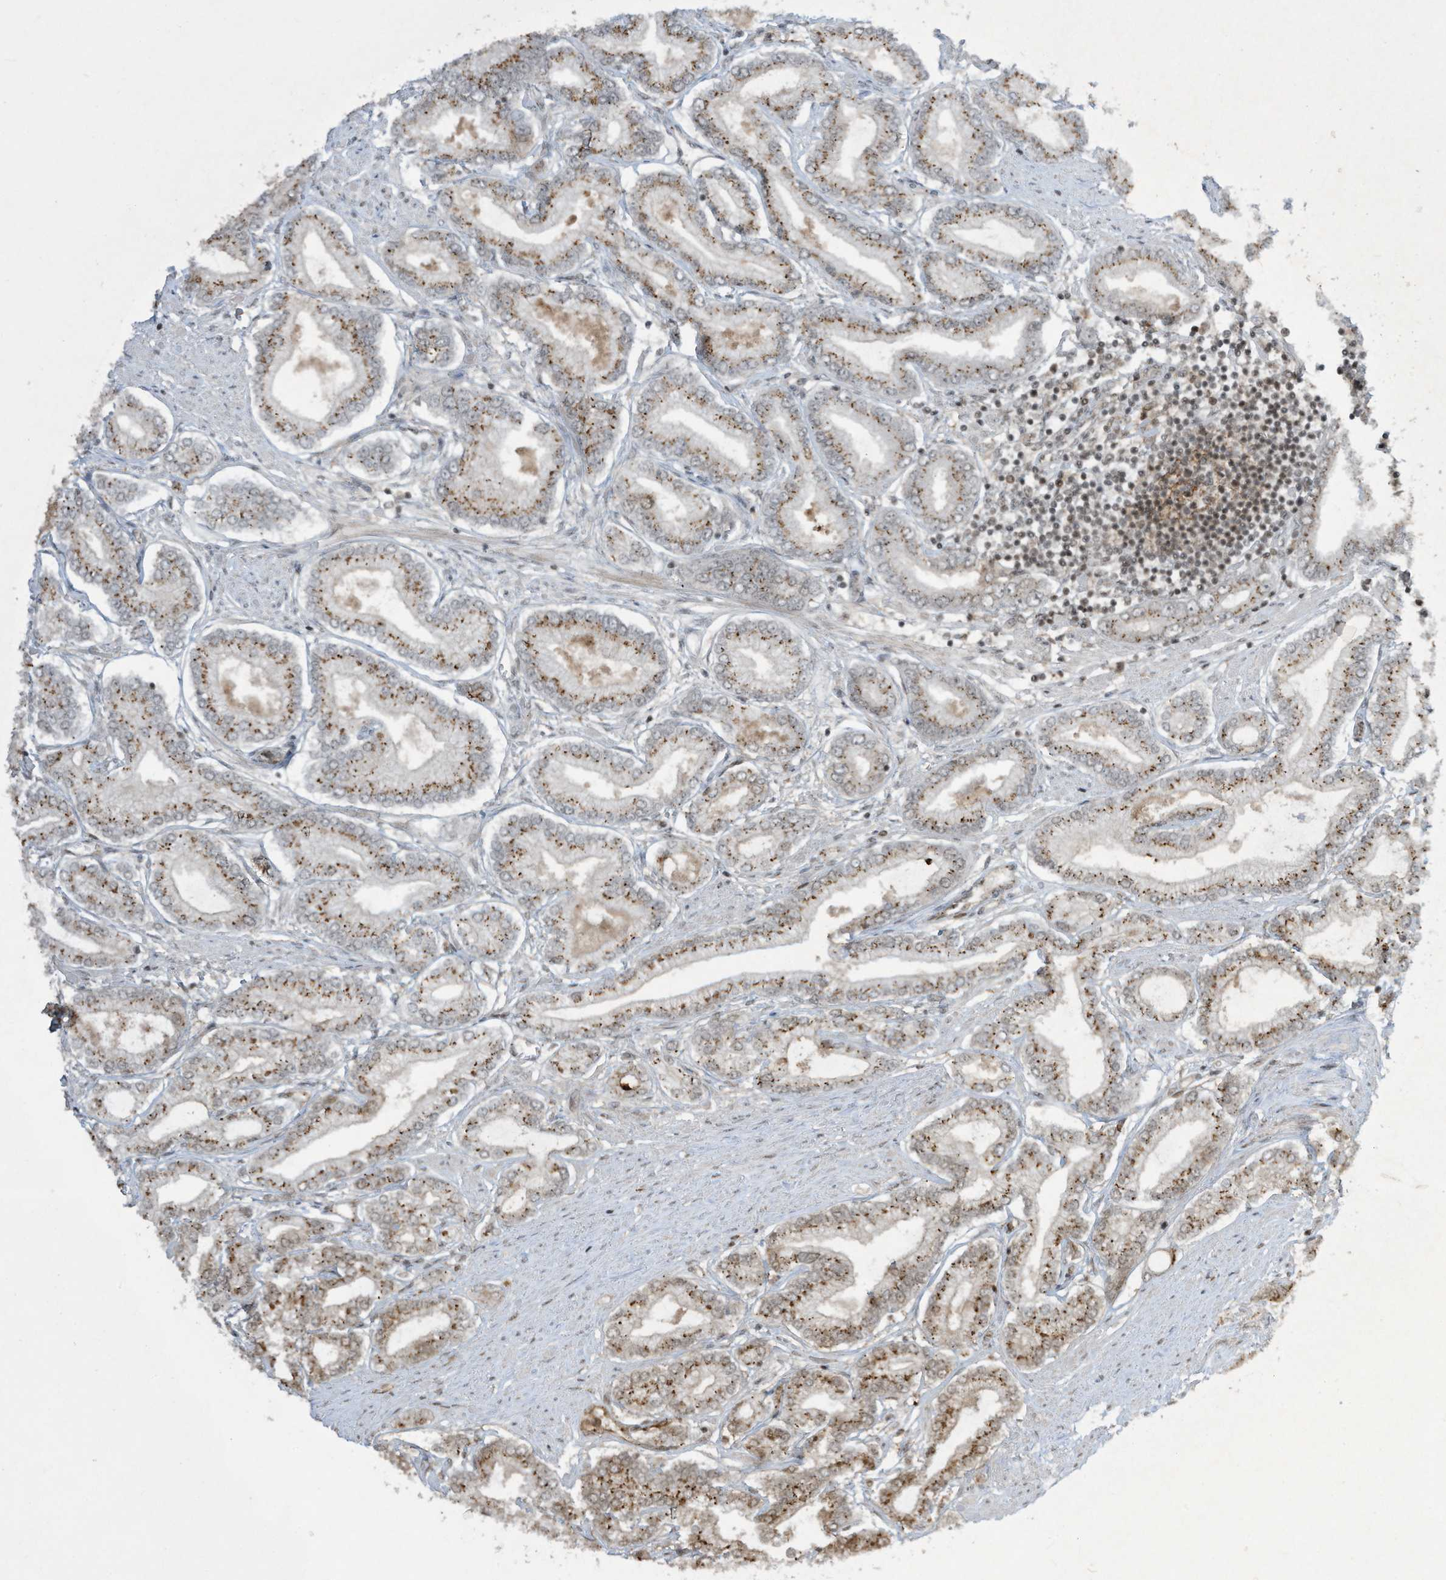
{"staining": {"intensity": "moderate", "quantity": "25%-75%", "location": "cytoplasmic/membranous"}, "tissue": "prostate cancer", "cell_type": "Tumor cells", "image_type": "cancer", "snomed": [{"axis": "morphology", "description": "Adenocarcinoma, Low grade"}, {"axis": "topography", "description": "Prostate"}], "caption": "A photomicrograph of human prostate cancer (adenocarcinoma (low-grade)) stained for a protein exhibits moderate cytoplasmic/membranous brown staining in tumor cells.", "gene": "CERT1", "patient": {"sex": "male", "age": 63}}